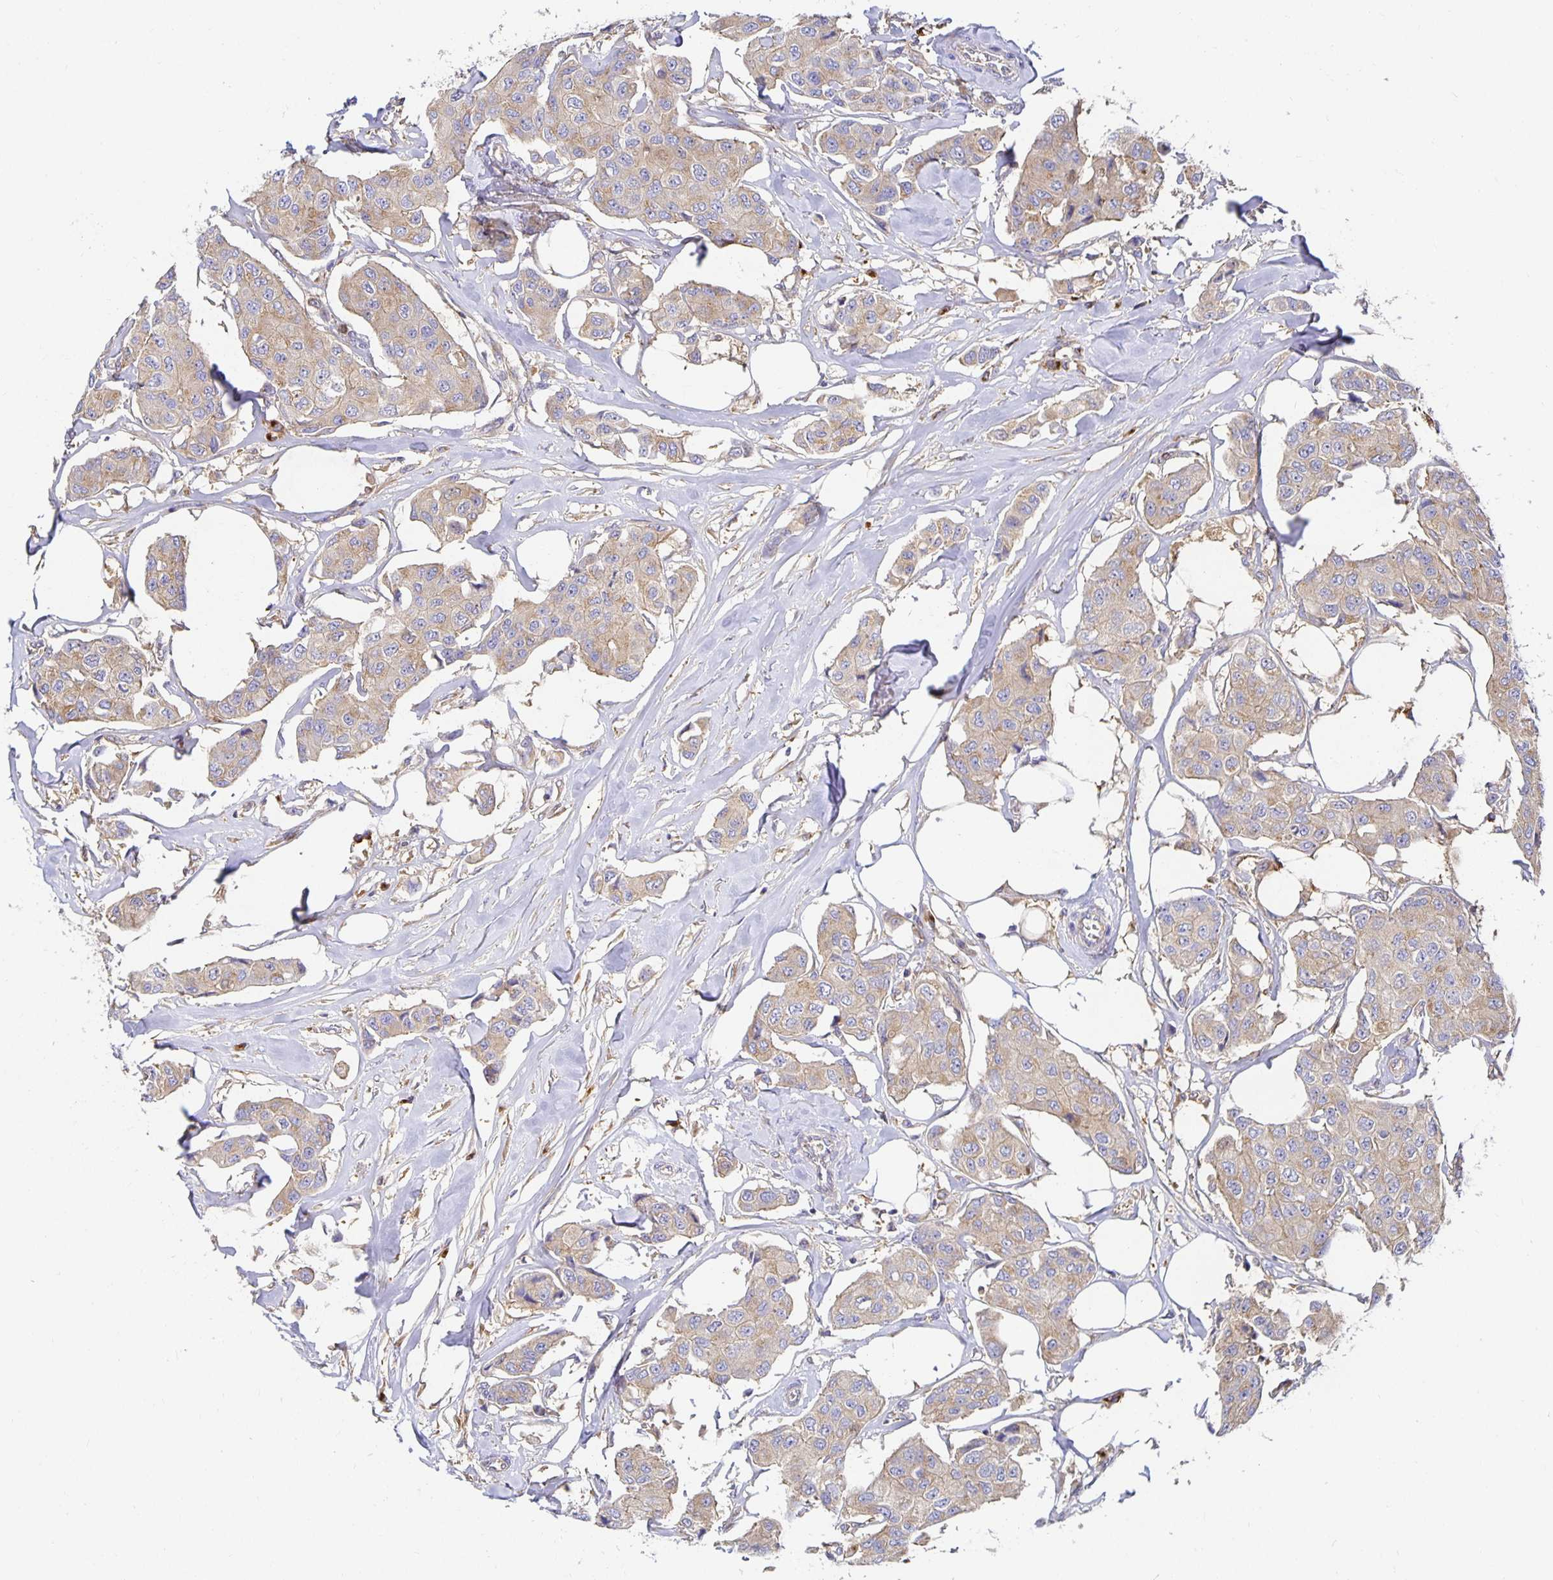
{"staining": {"intensity": "weak", "quantity": ">75%", "location": "cytoplasmic/membranous"}, "tissue": "breast cancer", "cell_type": "Tumor cells", "image_type": "cancer", "snomed": [{"axis": "morphology", "description": "Duct carcinoma"}, {"axis": "topography", "description": "Breast"}, {"axis": "topography", "description": "Lymph node"}], "caption": "IHC photomicrograph of human breast infiltrating ductal carcinoma stained for a protein (brown), which shows low levels of weak cytoplasmic/membranous expression in approximately >75% of tumor cells.", "gene": "USO1", "patient": {"sex": "female", "age": 80}}